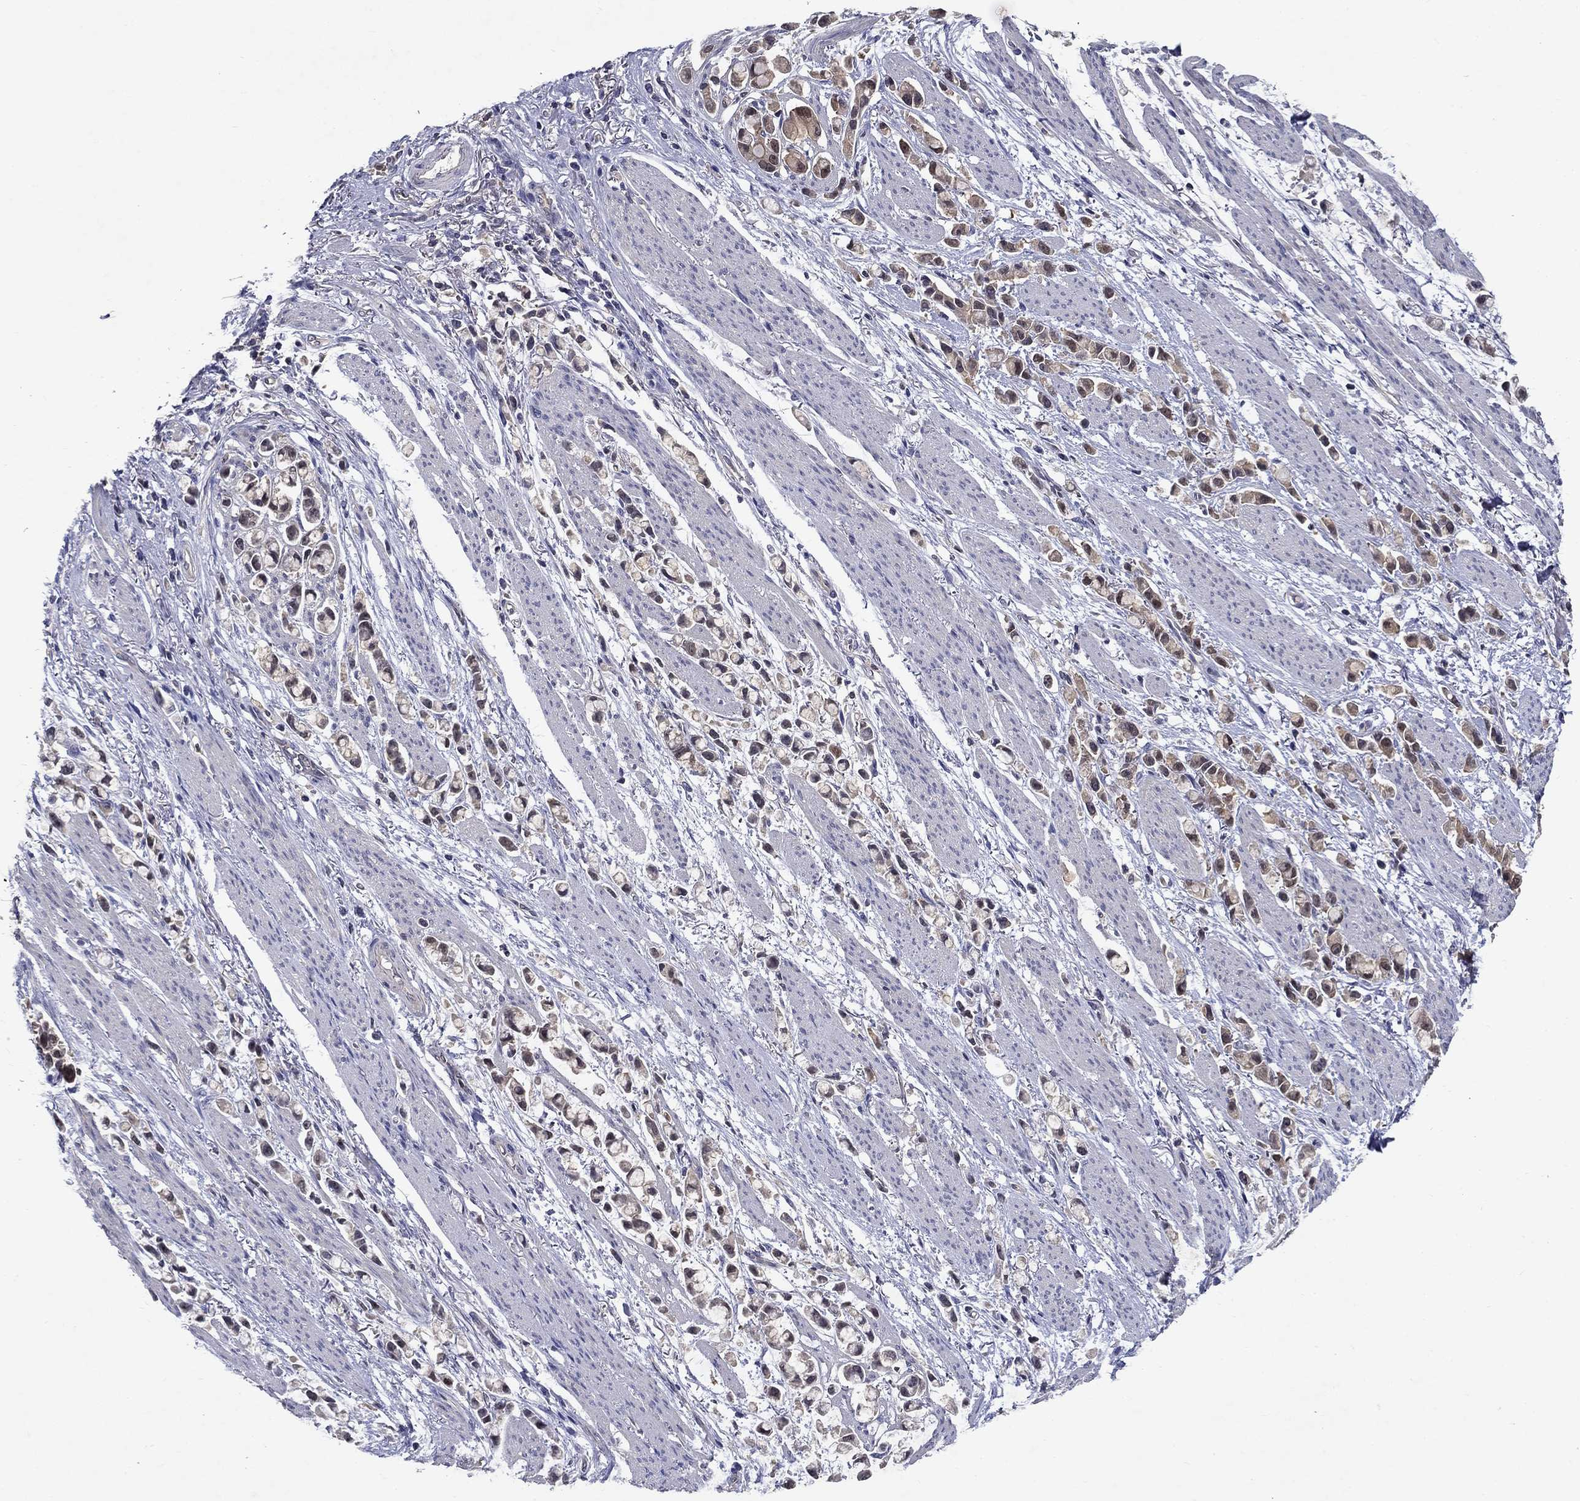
{"staining": {"intensity": "weak", "quantity": "25%-75%", "location": "cytoplasmic/membranous"}, "tissue": "stomach cancer", "cell_type": "Tumor cells", "image_type": "cancer", "snomed": [{"axis": "morphology", "description": "Adenocarcinoma, NOS"}, {"axis": "topography", "description": "Stomach"}], "caption": "Brown immunohistochemical staining in stomach cancer displays weak cytoplasmic/membranous staining in about 25%-75% of tumor cells. The staining is performed using DAB brown chromogen to label protein expression. The nuclei are counter-stained blue using hematoxylin.", "gene": "GLTP", "patient": {"sex": "female", "age": 81}}